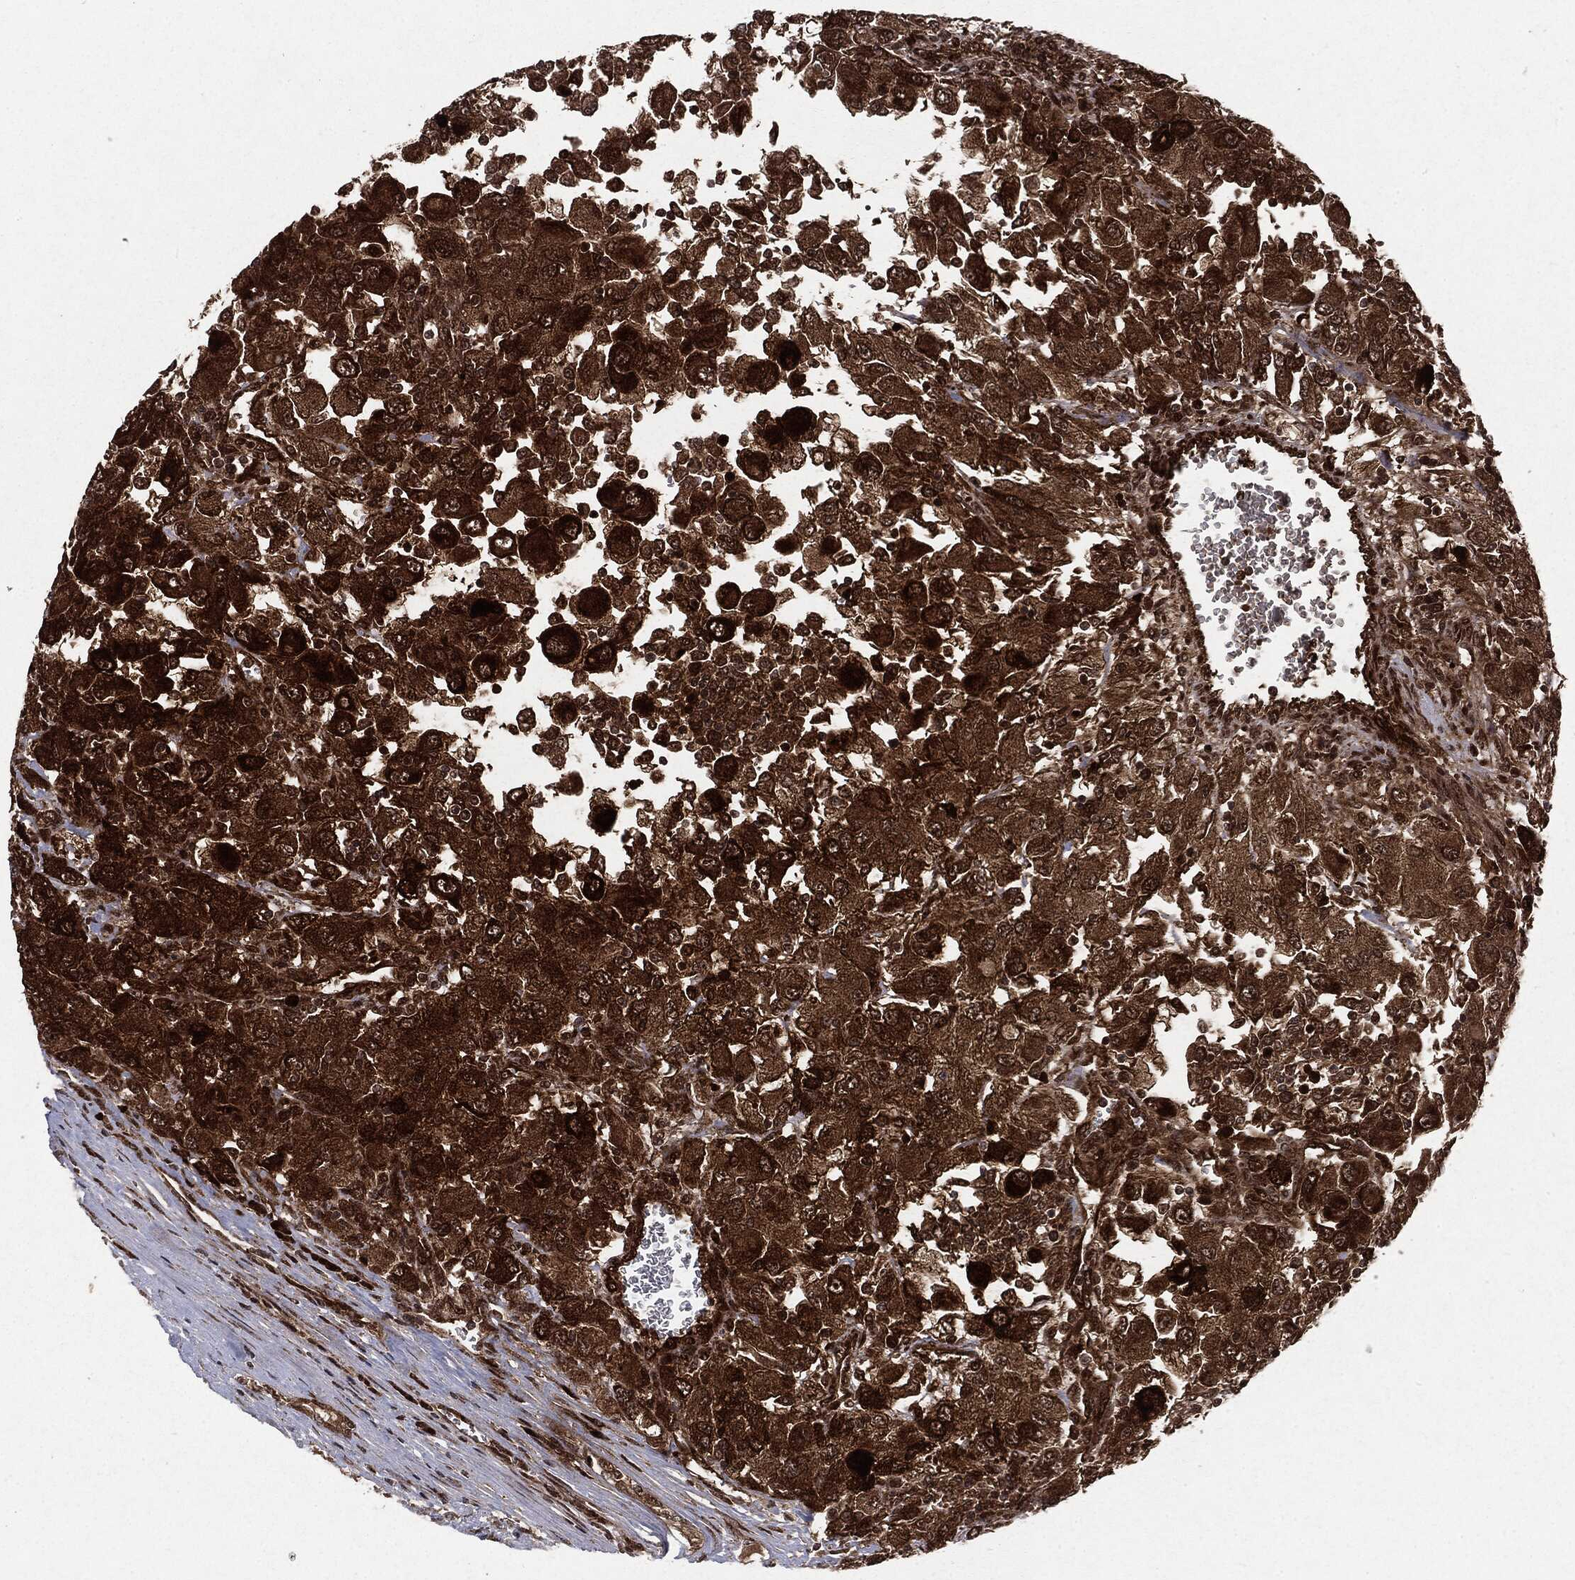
{"staining": {"intensity": "strong", "quantity": ">75%", "location": "cytoplasmic/membranous"}, "tissue": "renal cancer", "cell_type": "Tumor cells", "image_type": "cancer", "snomed": [{"axis": "morphology", "description": "Adenocarcinoma, NOS"}, {"axis": "topography", "description": "Kidney"}], "caption": "Immunohistochemistry staining of renal cancer (adenocarcinoma), which displays high levels of strong cytoplasmic/membranous positivity in approximately >75% of tumor cells indicating strong cytoplasmic/membranous protein staining. The staining was performed using DAB (brown) for protein detection and nuclei were counterstained in hematoxylin (blue).", "gene": "OTUB1", "patient": {"sex": "female", "age": 67}}